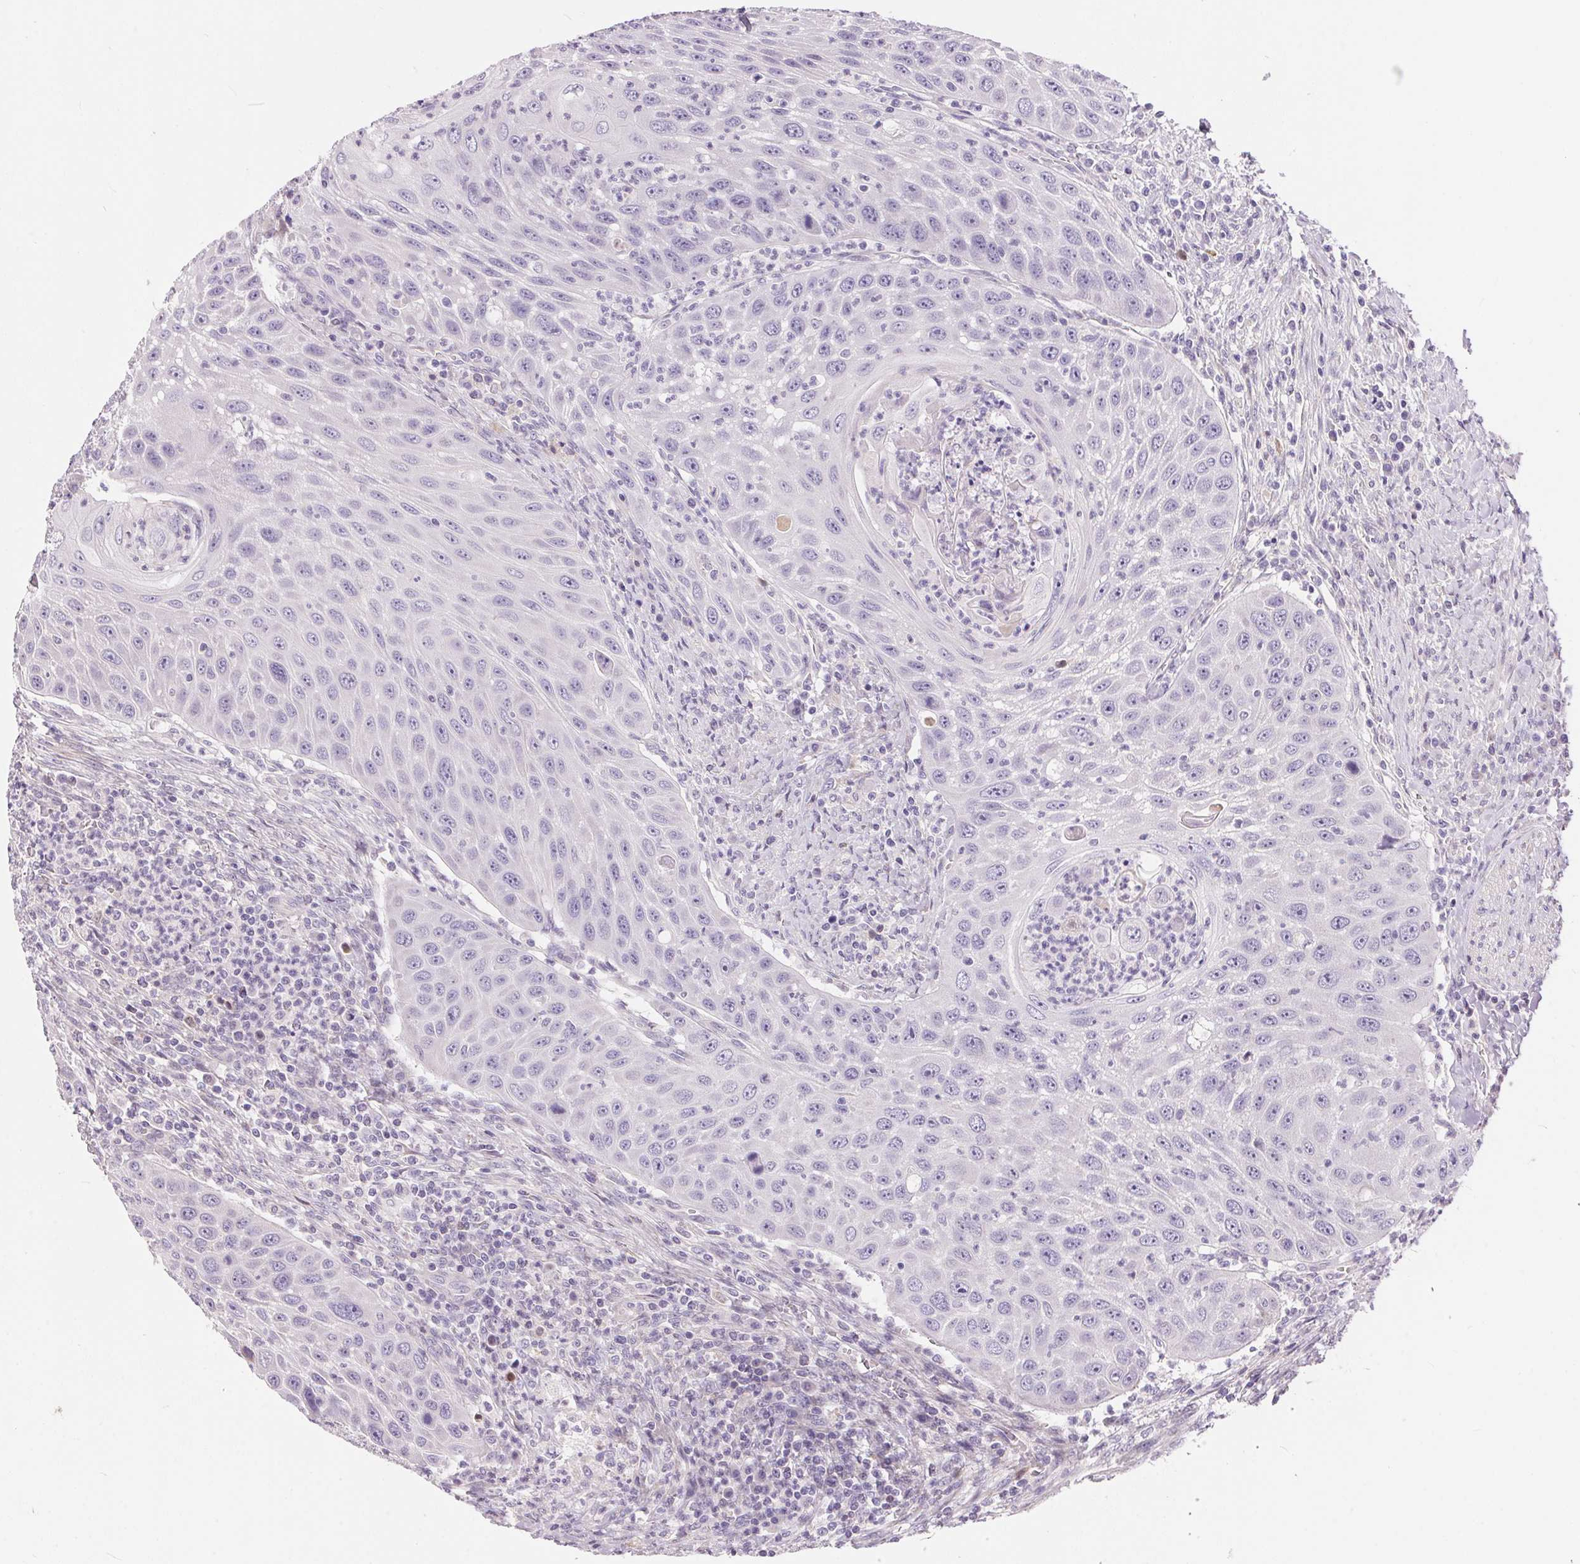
{"staining": {"intensity": "negative", "quantity": "none", "location": "none"}, "tissue": "head and neck cancer", "cell_type": "Tumor cells", "image_type": "cancer", "snomed": [{"axis": "morphology", "description": "Squamous cell carcinoma, NOS"}, {"axis": "topography", "description": "Head-Neck"}], "caption": "Immunohistochemistry image of head and neck cancer stained for a protein (brown), which reveals no positivity in tumor cells.", "gene": "UNC13B", "patient": {"sex": "male", "age": 69}}